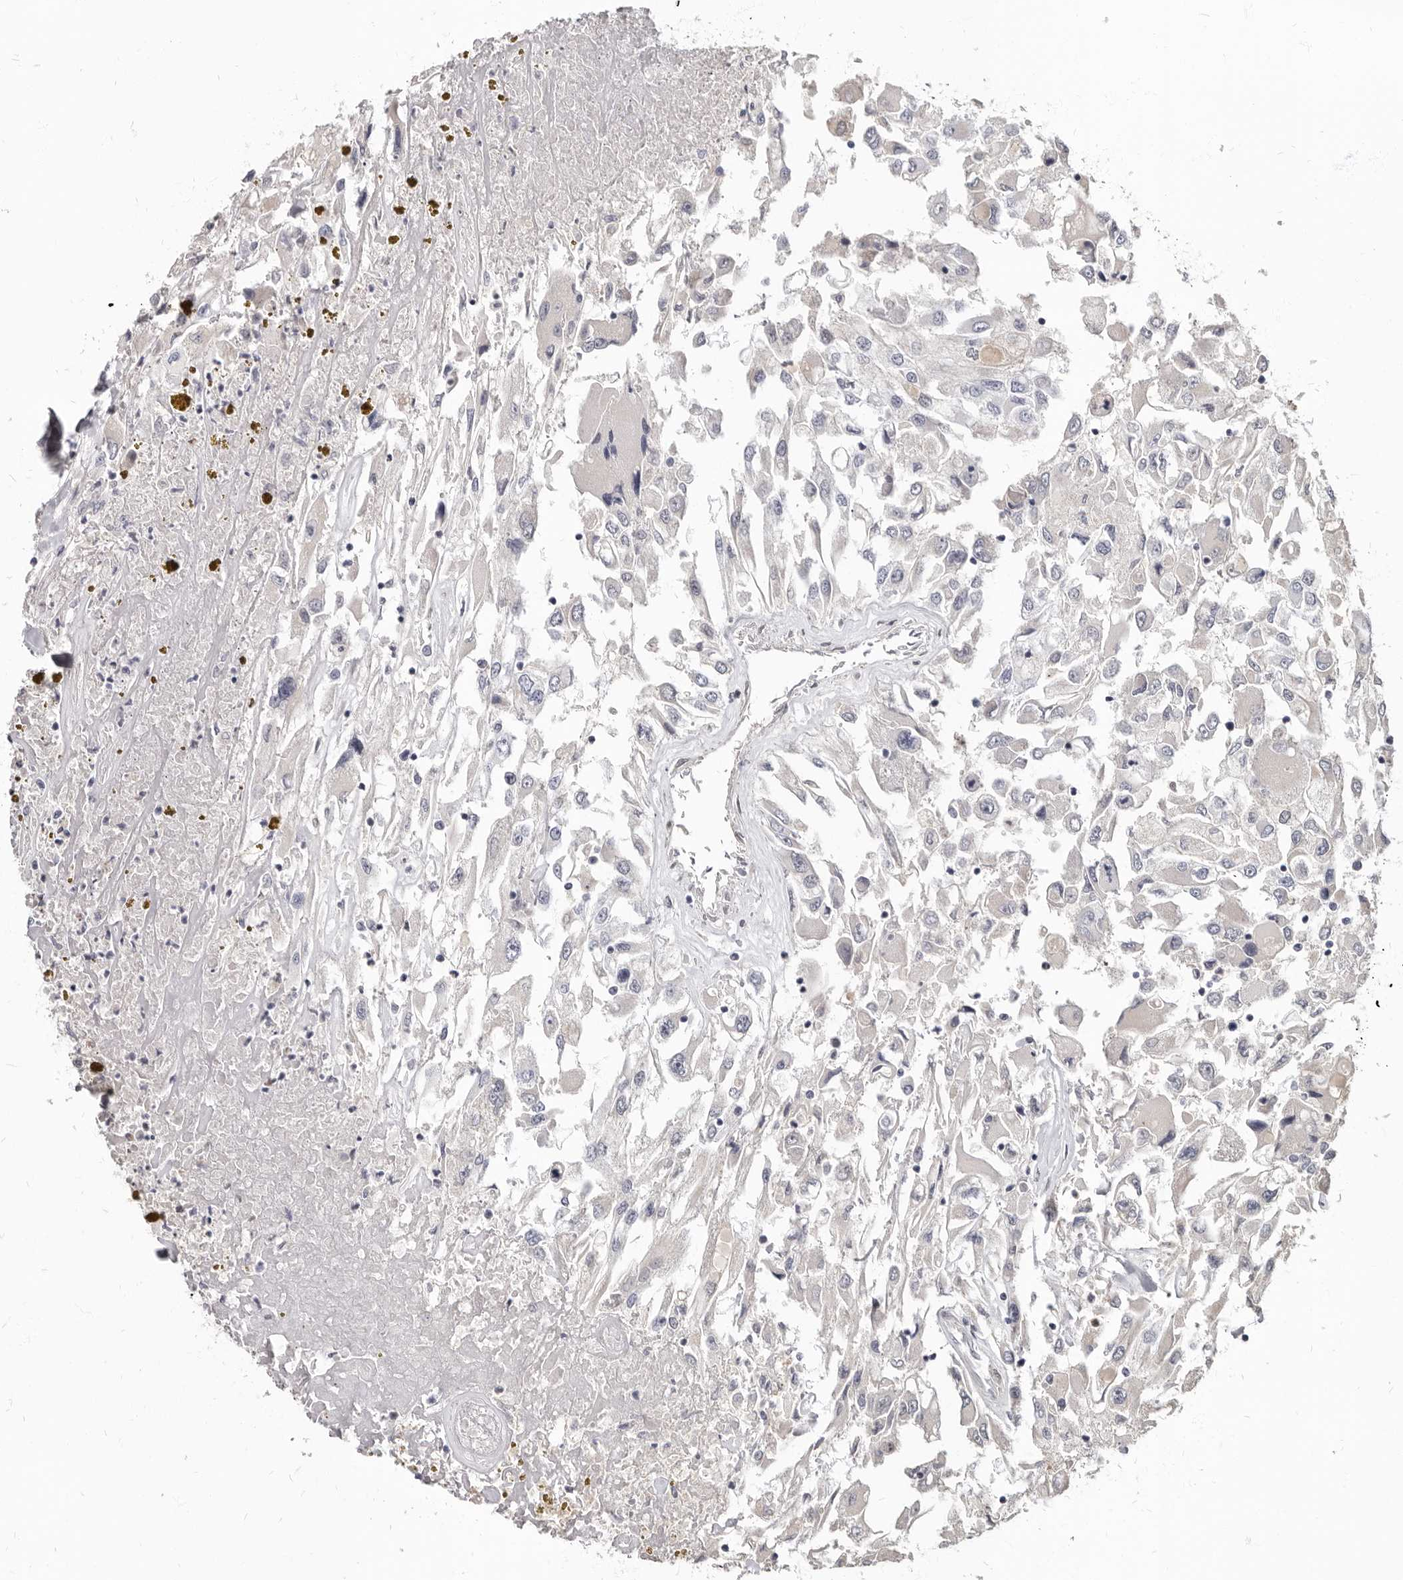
{"staining": {"intensity": "negative", "quantity": "none", "location": "none"}, "tissue": "renal cancer", "cell_type": "Tumor cells", "image_type": "cancer", "snomed": [{"axis": "morphology", "description": "Adenocarcinoma, NOS"}, {"axis": "topography", "description": "Kidney"}], "caption": "The photomicrograph demonstrates no staining of tumor cells in adenocarcinoma (renal).", "gene": "MRGPRF", "patient": {"sex": "female", "age": 52}}